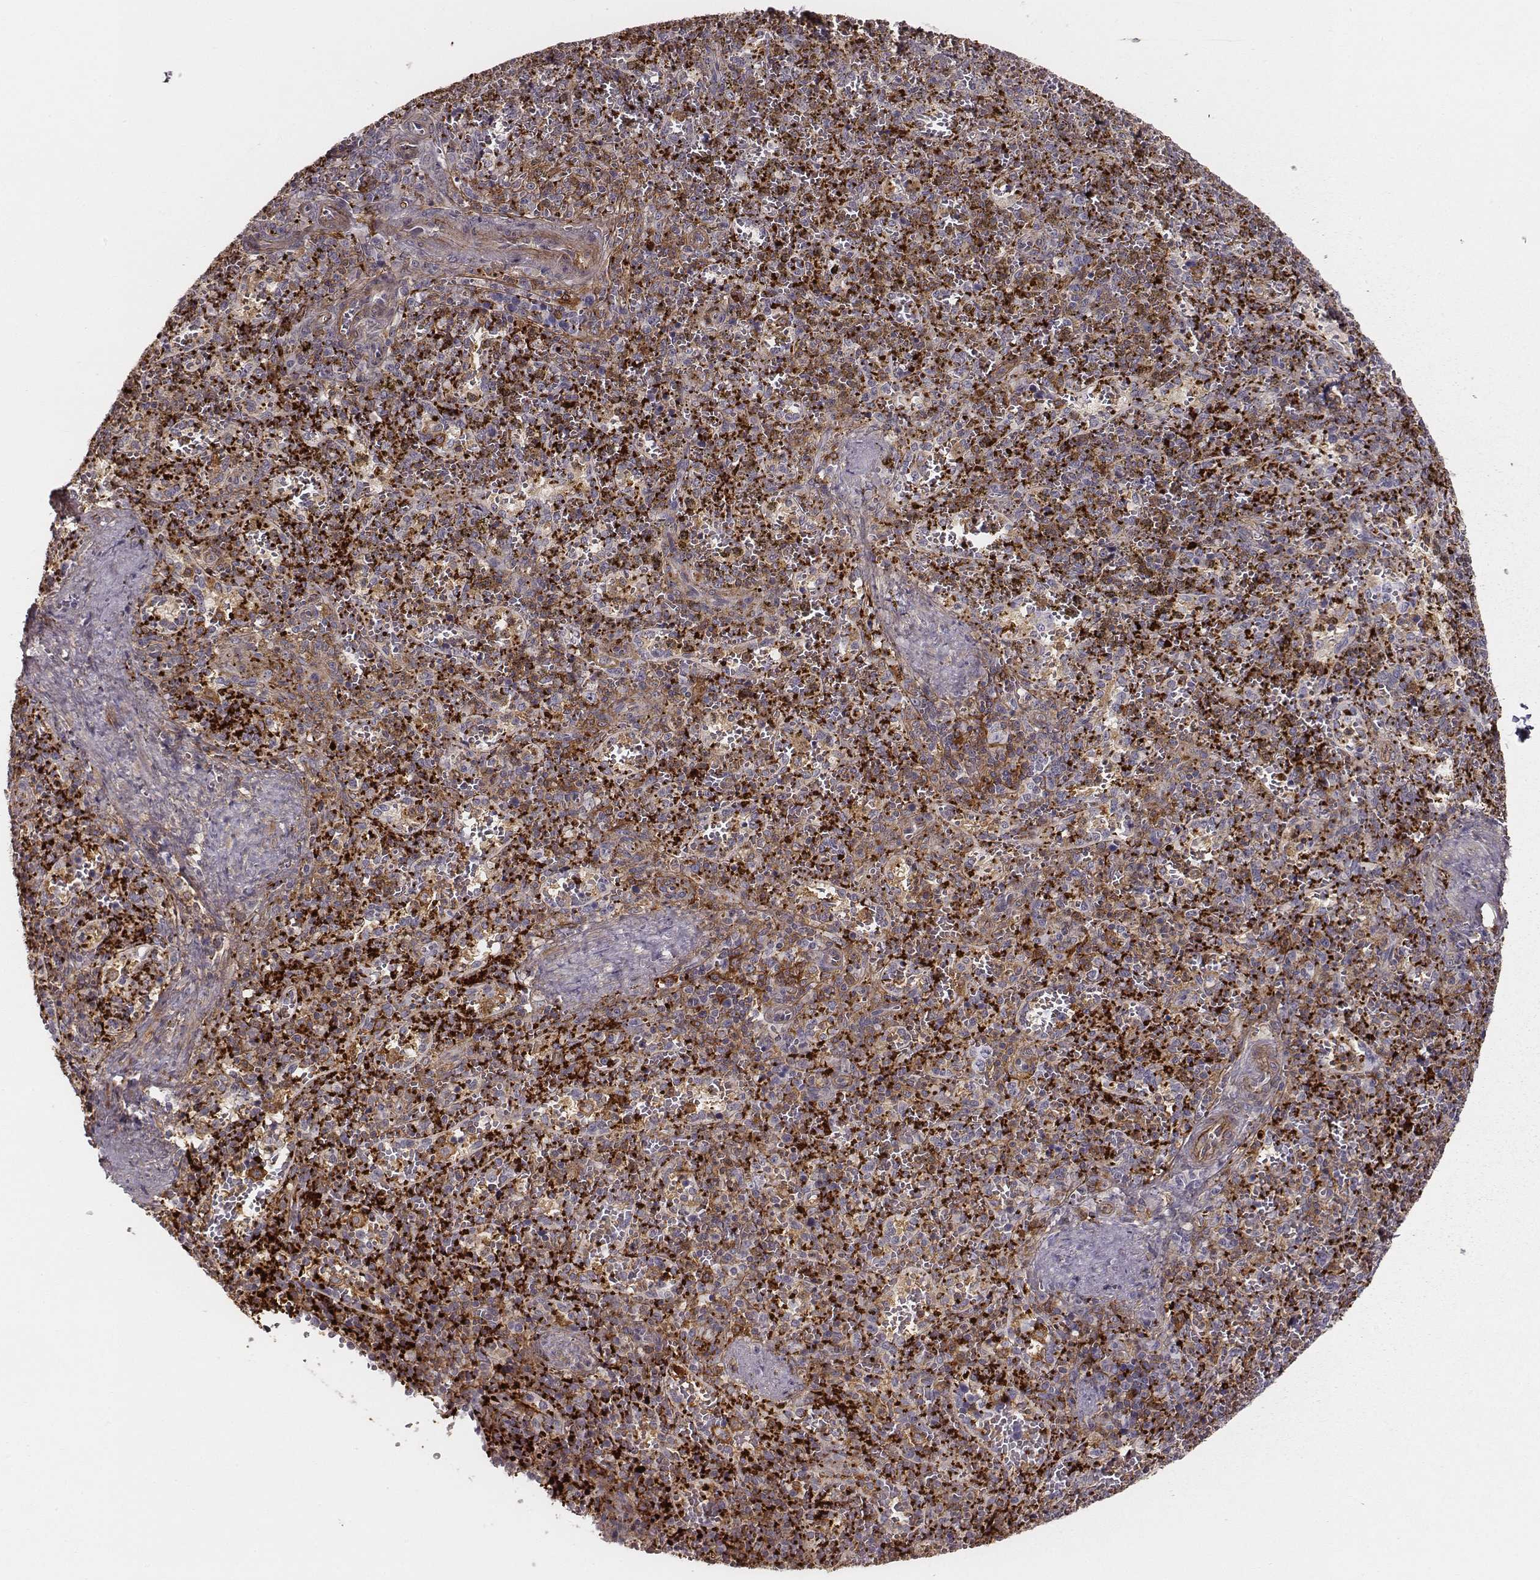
{"staining": {"intensity": "strong", "quantity": "25%-75%", "location": "cytoplasmic/membranous"}, "tissue": "spleen", "cell_type": "Cells in red pulp", "image_type": "normal", "snomed": [{"axis": "morphology", "description": "Normal tissue, NOS"}, {"axis": "topography", "description": "Spleen"}], "caption": "Immunohistochemistry of normal human spleen shows high levels of strong cytoplasmic/membranous positivity in approximately 25%-75% of cells in red pulp. The staining is performed using DAB (3,3'-diaminobenzidine) brown chromogen to label protein expression. The nuclei are counter-stained blue using hematoxylin.", "gene": "ZYX", "patient": {"sex": "female", "age": 50}}